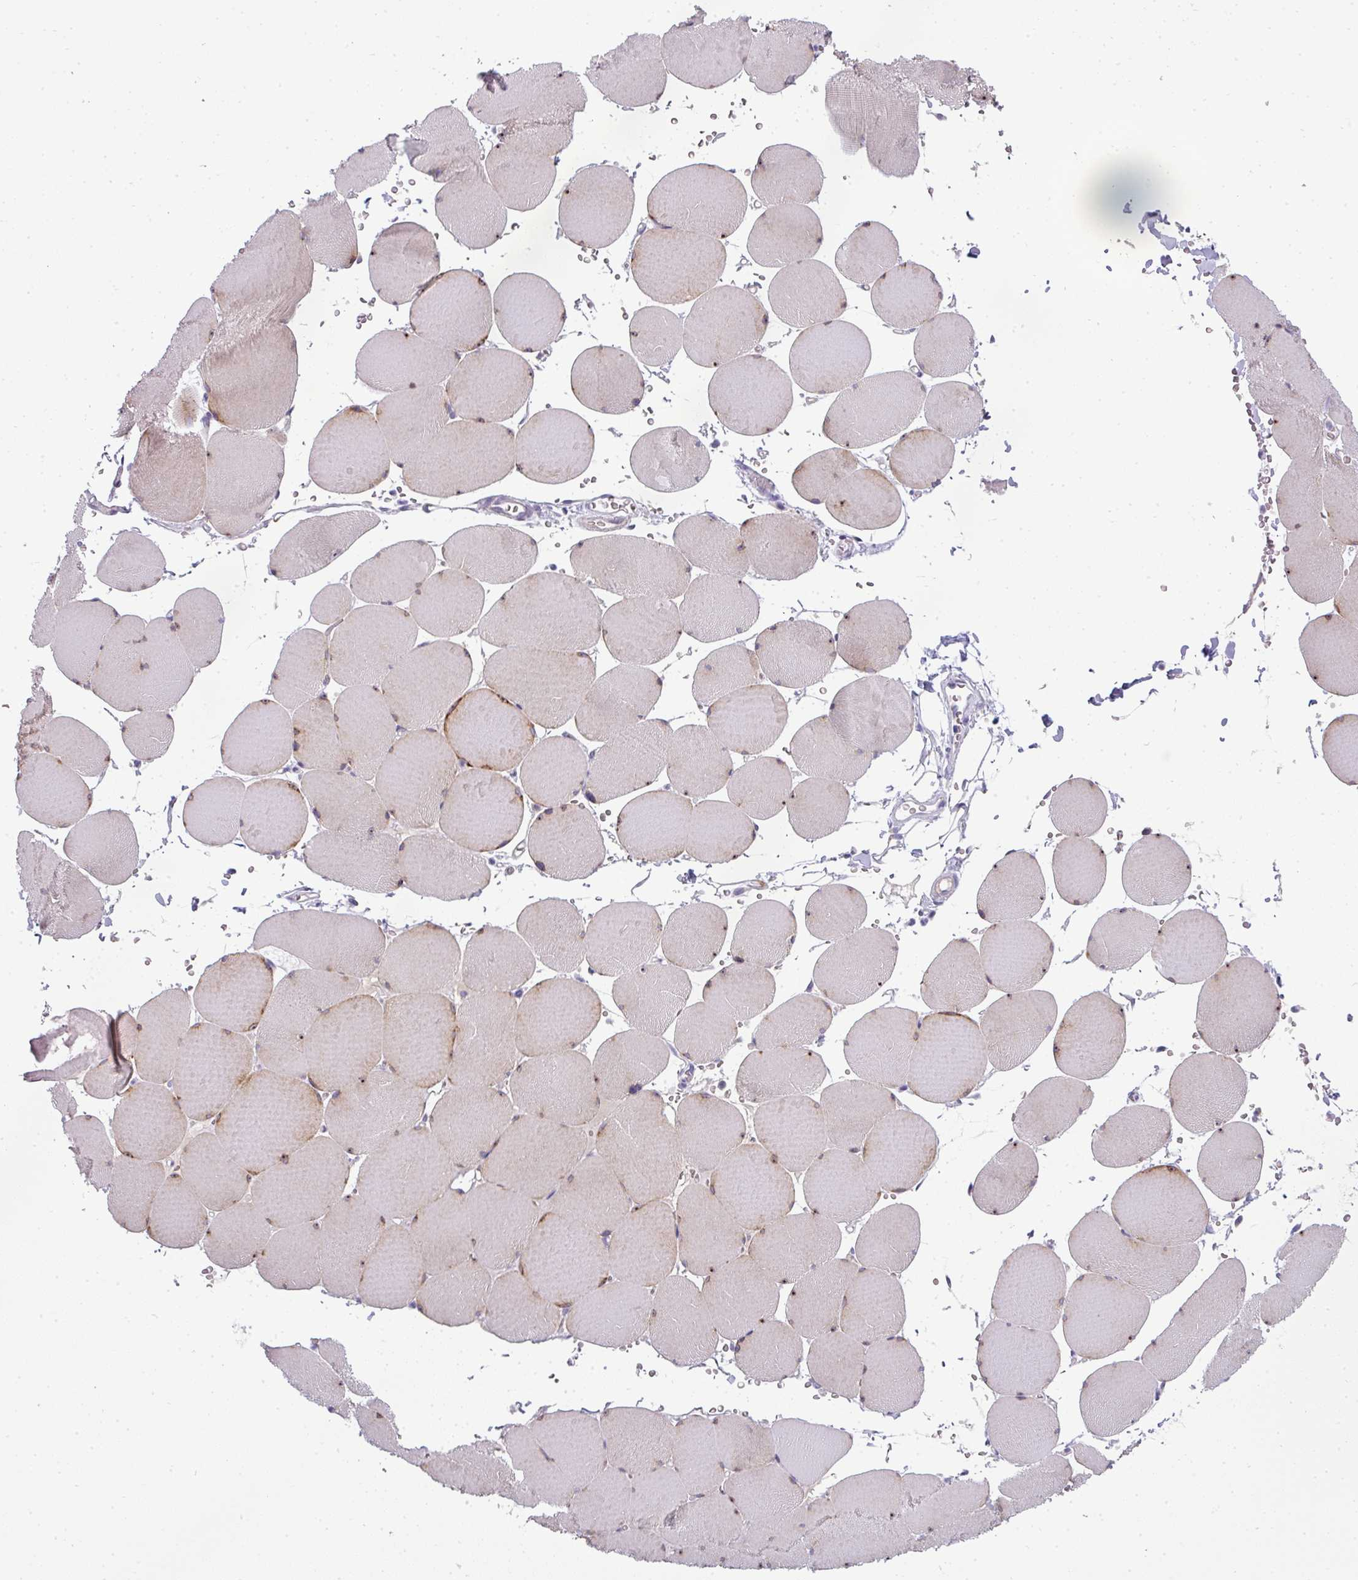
{"staining": {"intensity": "strong", "quantity": "<25%", "location": "cytoplasmic/membranous"}, "tissue": "skeletal muscle", "cell_type": "Myocytes", "image_type": "normal", "snomed": [{"axis": "morphology", "description": "Normal tissue, NOS"}, {"axis": "topography", "description": "Skeletal muscle"}, {"axis": "topography", "description": "Head-Neck"}], "caption": "High-magnification brightfield microscopy of benign skeletal muscle stained with DAB (3,3'-diaminobenzidine) (brown) and counterstained with hematoxylin (blue). myocytes exhibit strong cytoplasmic/membranous positivity is identified in about<25% of cells. The staining was performed using DAB to visualize the protein expression in brown, while the nuclei were stained in blue with hematoxylin (Magnification: 20x).", "gene": "ASXL3", "patient": {"sex": "male", "age": 66}}